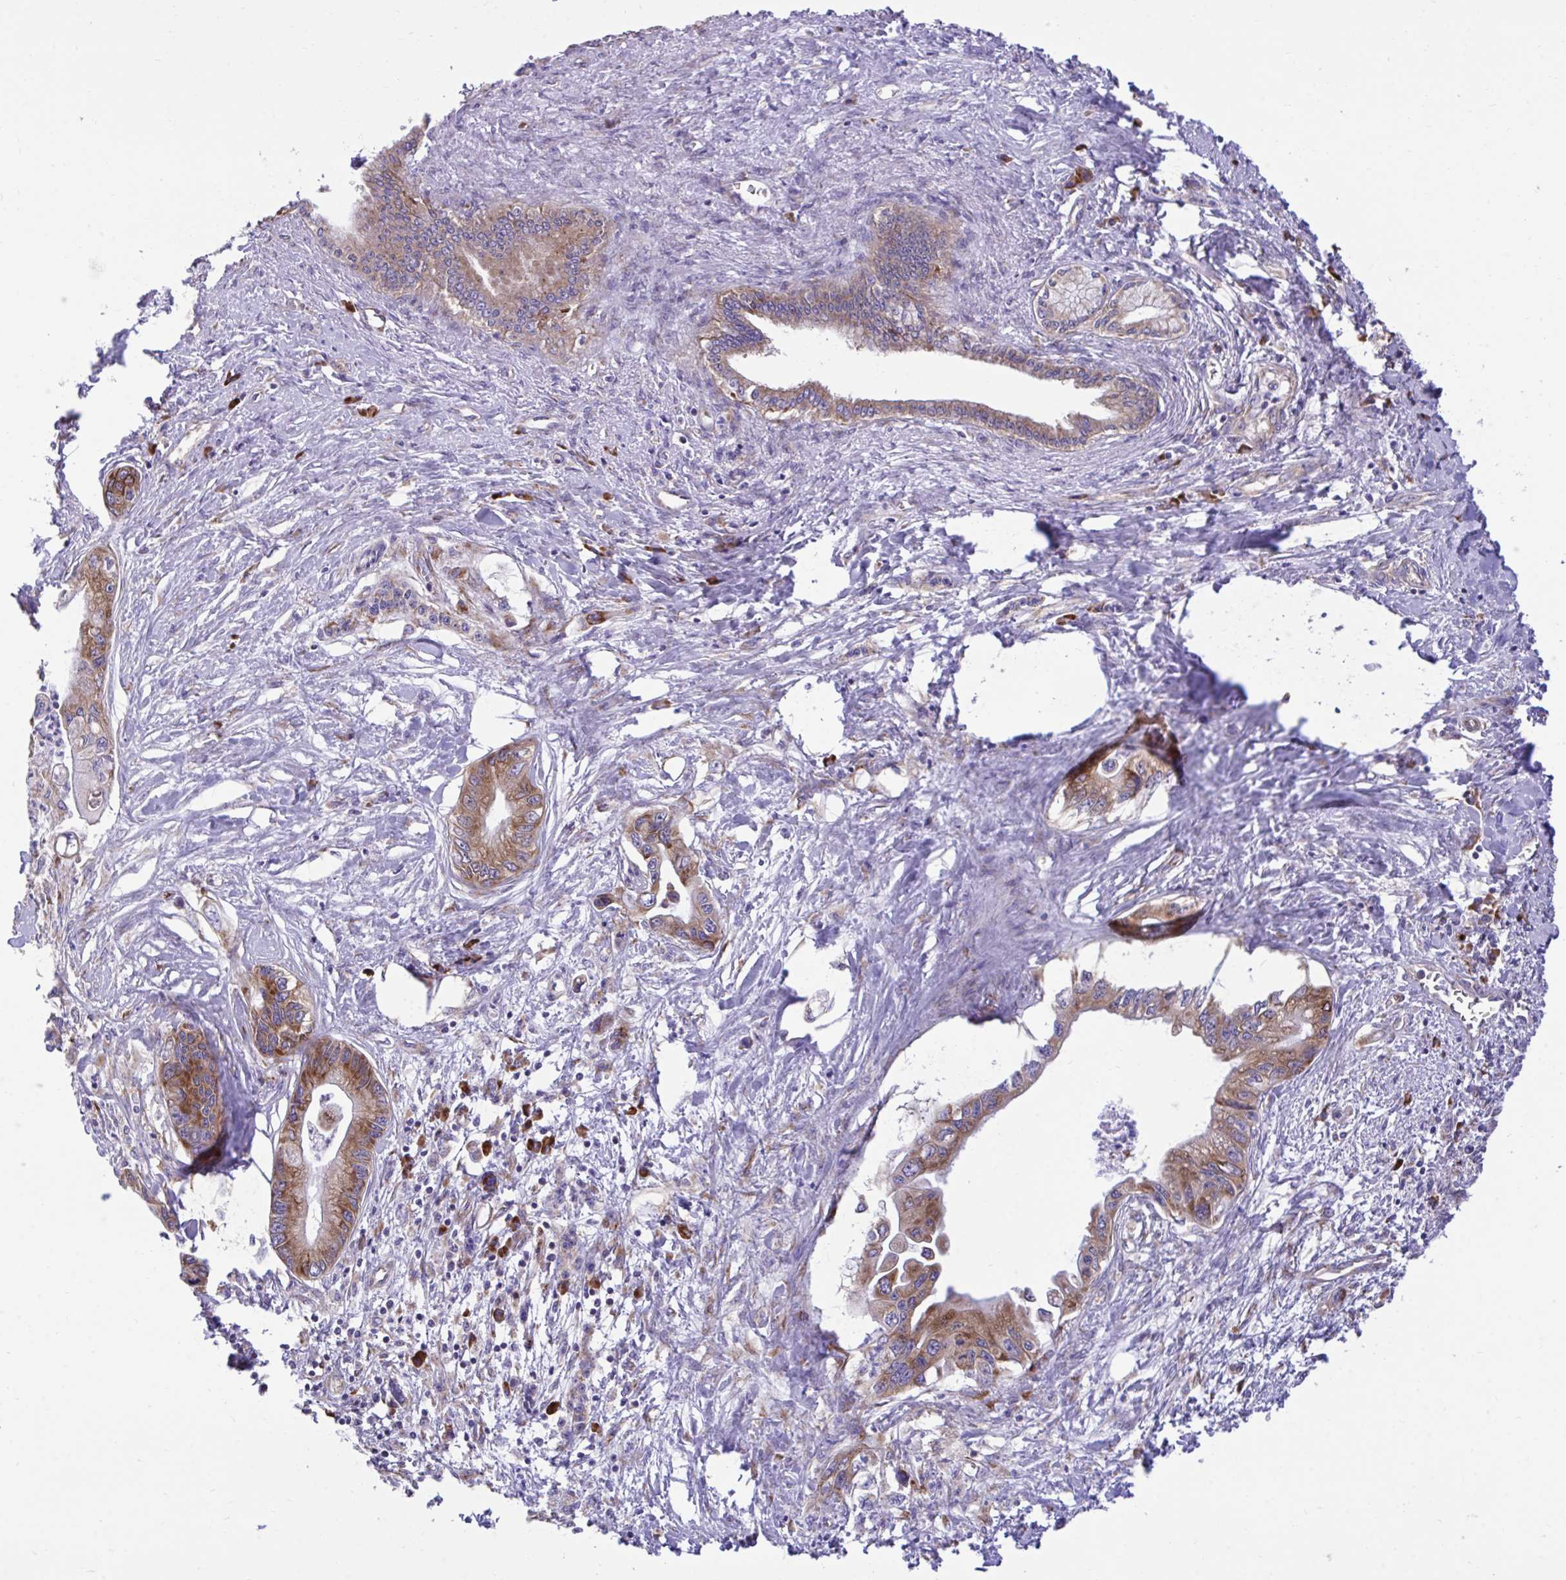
{"staining": {"intensity": "moderate", "quantity": ">75%", "location": "cytoplasmic/membranous"}, "tissue": "pancreatic cancer", "cell_type": "Tumor cells", "image_type": "cancer", "snomed": [{"axis": "morphology", "description": "Adenocarcinoma, NOS"}, {"axis": "topography", "description": "Pancreas"}], "caption": "Protein staining of pancreatic cancer tissue exhibits moderate cytoplasmic/membranous staining in about >75% of tumor cells.", "gene": "RPS15", "patient": {"sex": "male", "age": 61}}